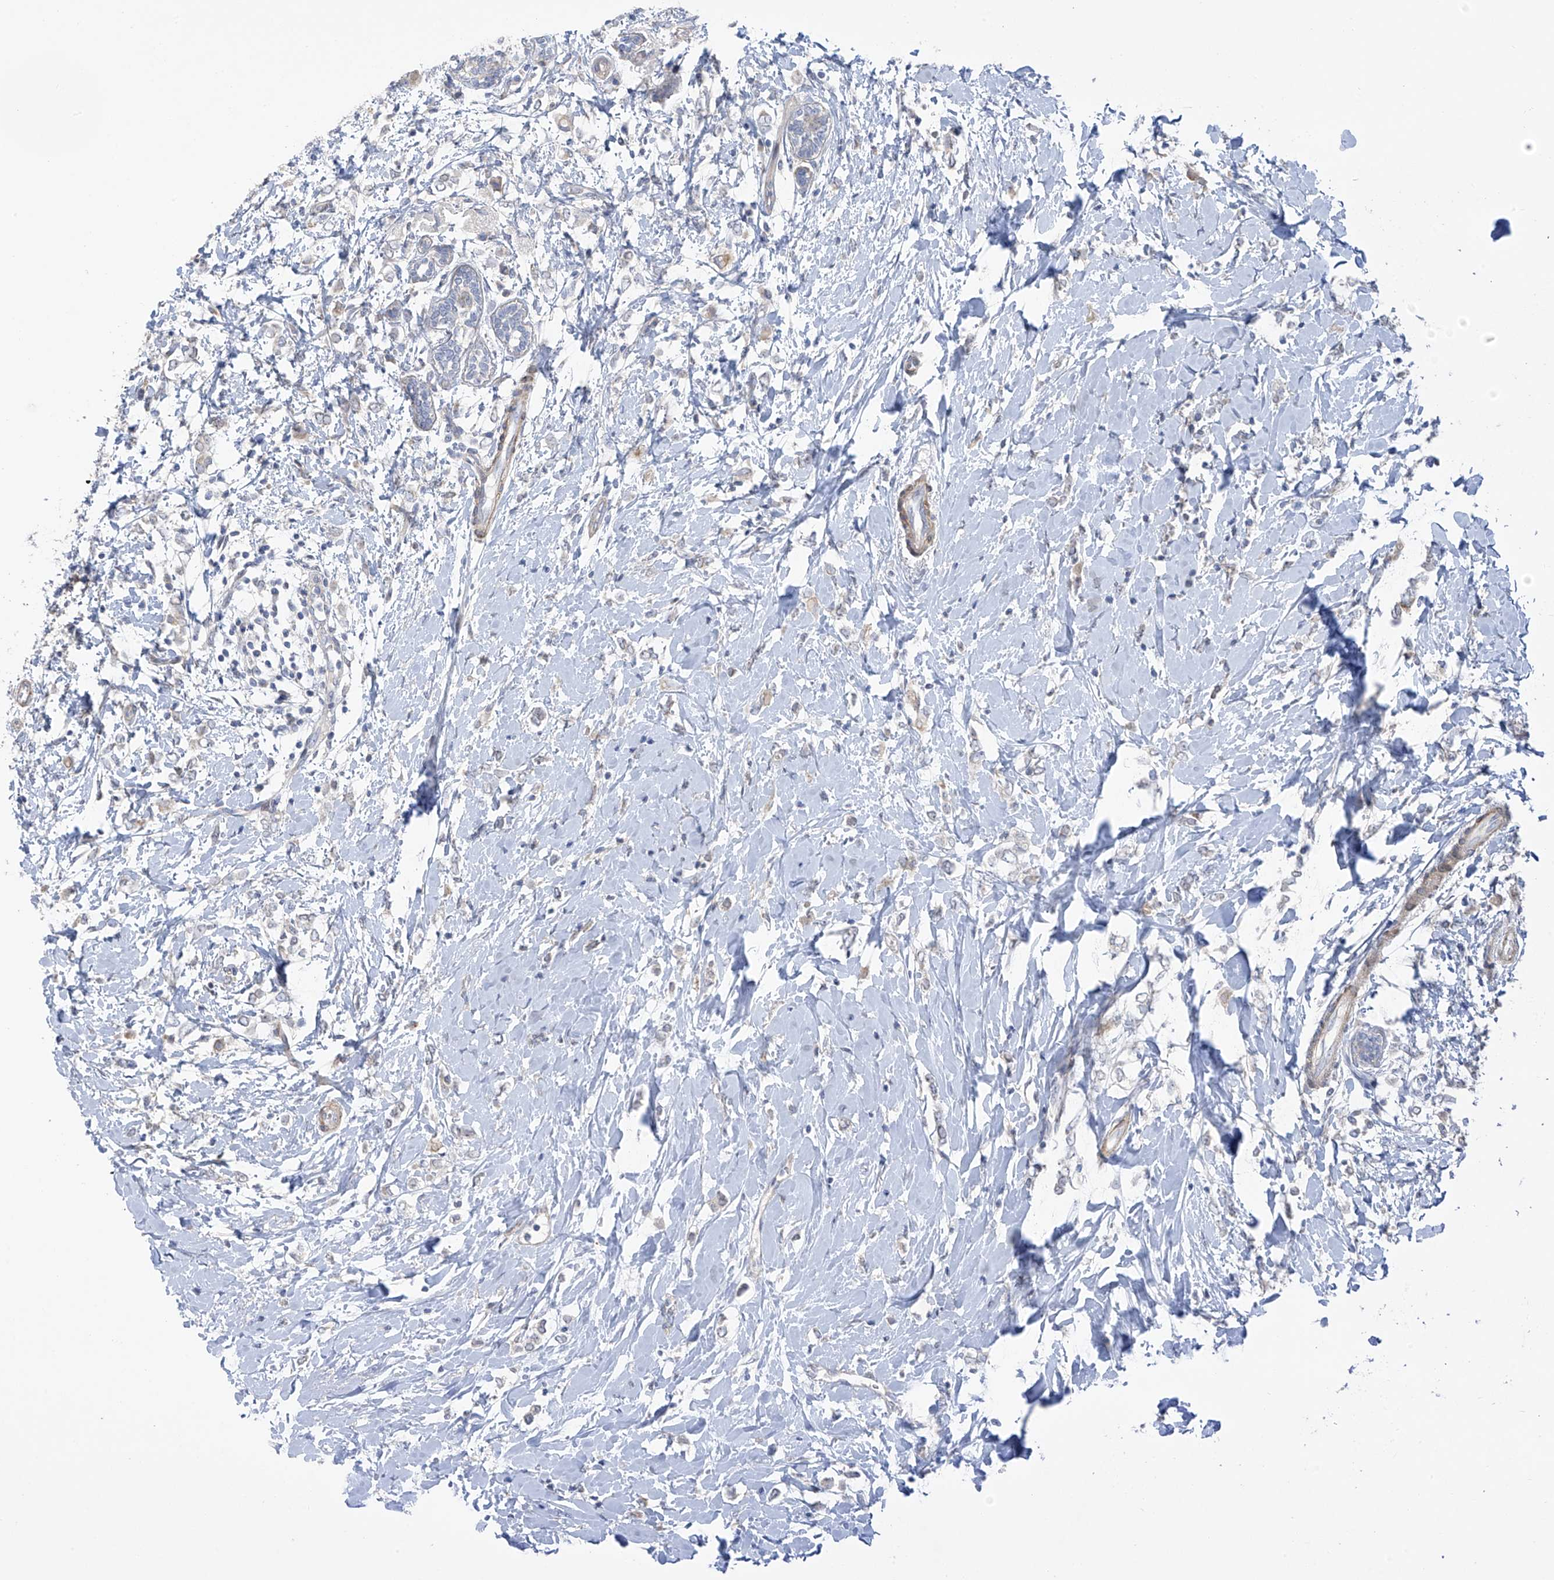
{"staining": {"intensity": "negative", "quantity": "none", "location": "none"}, "tissue": "breast cancer", "cell_type": "Tumor cells", "image_type": "cancer", "snomed": [{"axis": "morphology", "description": "Normal tissue, NOS"}, {"axis": "morphology", "description": "Lobular carcinoma"}, {"axis": "topography", "description": "Breast"}], "caption": "A micrograph of human lobular carcinoma (breast) is negative for staining in tumor cells.", "gene": "ZNF641", "patient": {"sex": "female", "age": 47}}